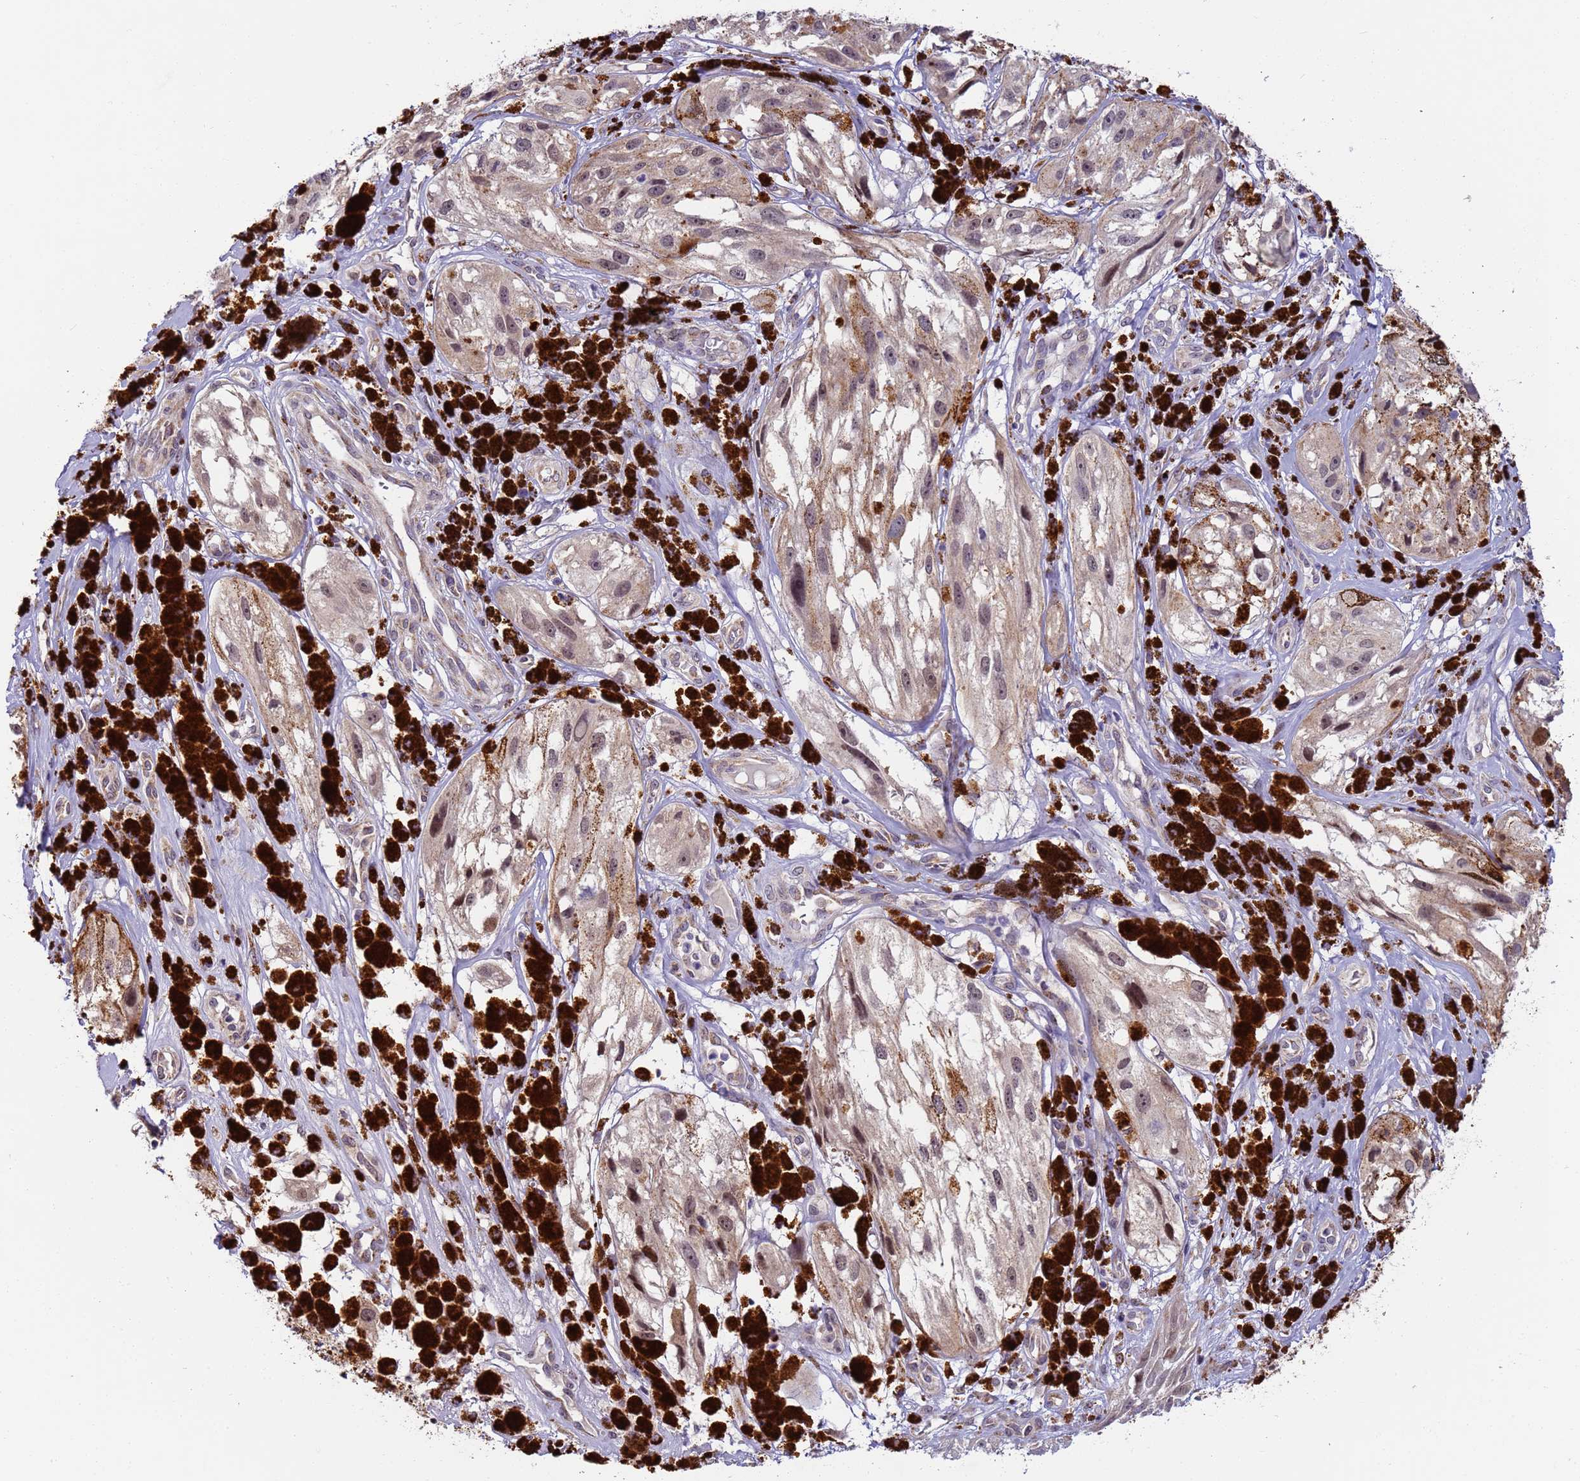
{"staining": {"intensity": "weak", "quantity": "25%-75%", "location": "cytoplasmic/membranous,nuclear"}, "tissue": "melanoma", "cell_type": "Tumor cells", "image_type": "cancer", "snomed": [{"axis": "morphology", "description": "Malignant melanoma, NOS"}, {"axis": "topography", "description": "Skin"}], "caption": "Human melanoma stained with a protein marker shows weak staining in tumor cells.", "gene": "RAPGEF3", "patient": {"sex": "male", "age": 88}}